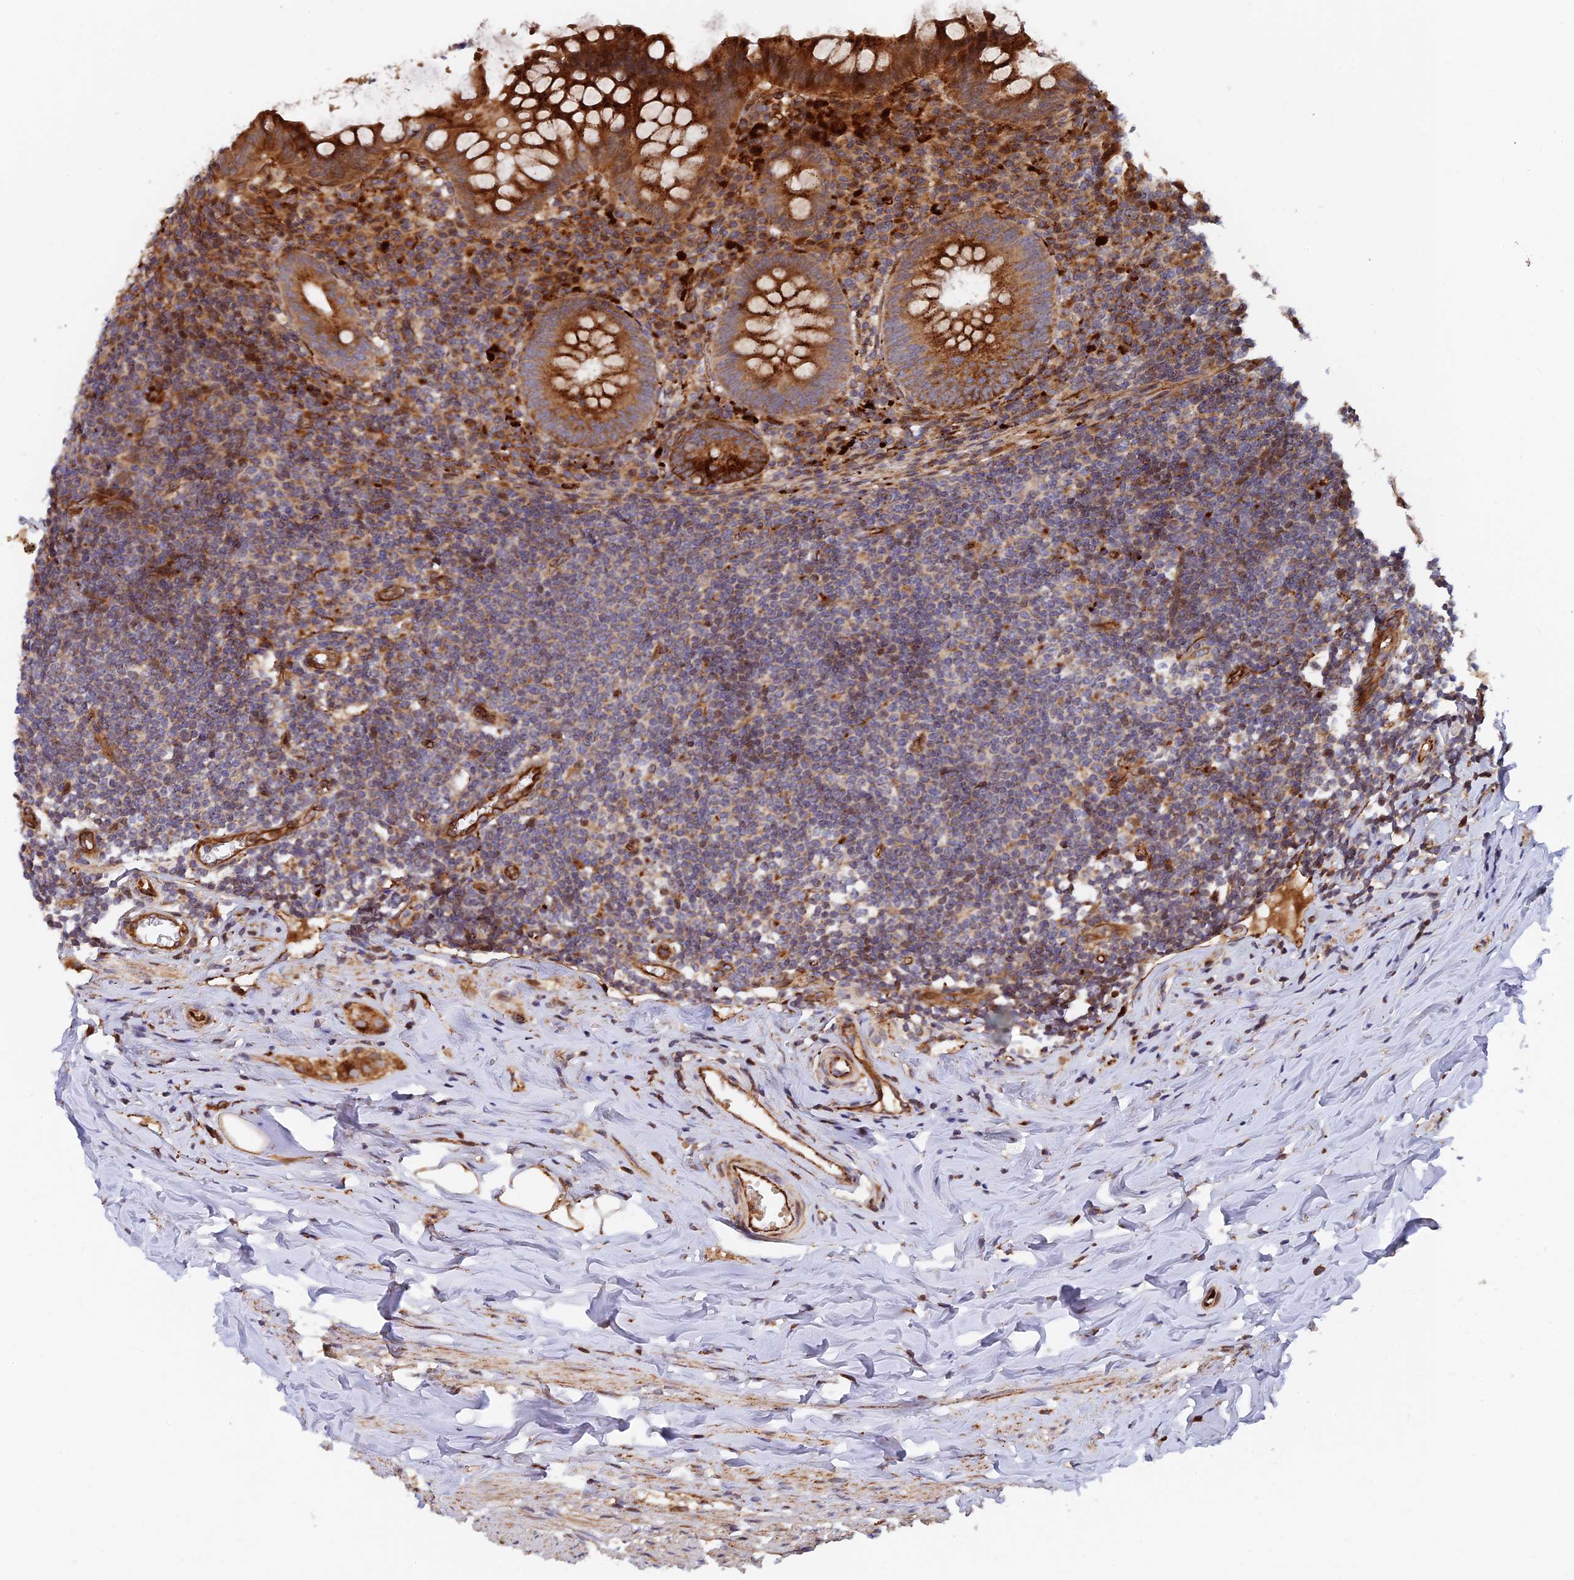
{"staining": {"intensity": "strong", "quantity": ">75%", "location": "cytoplasmic/membranous"}, "tissue": "appendix", "cell_type": "Glandular cells", "image_type": "normal", "snomed": [{"axis": "morphology", "description": "Normal tissue, NOS"}, {"axis": "topography", "description": "Appendix"}], "caption": "Normal appendix exhibits strong cytoplasmic/membranous positivity in about >75% of glandular cells.", "gene": "PPP2R3C", "patient": {"sex": "female", "age": 51}}